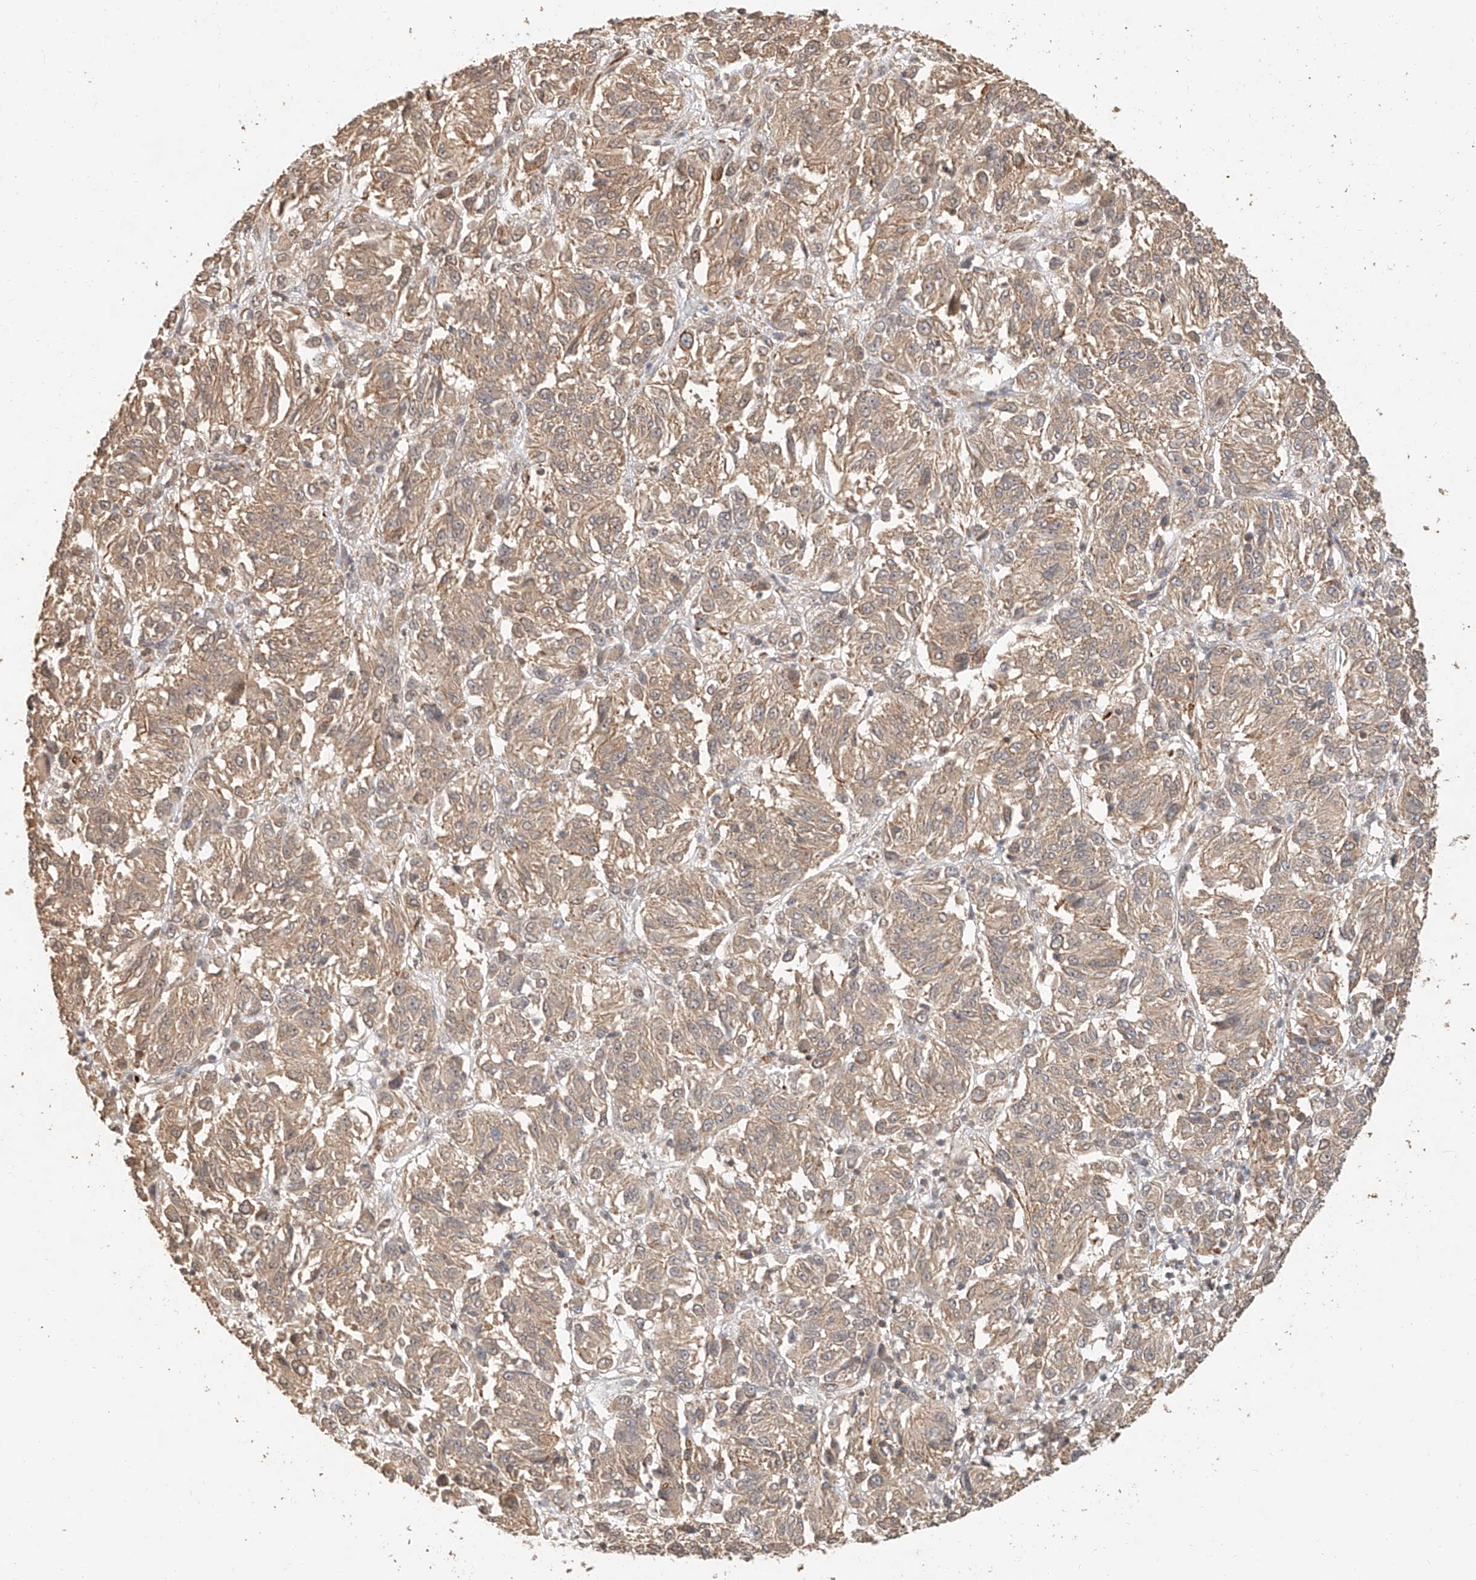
{"staining": {"intensity": "weak", "quantity": ">75%", "location": "cytoplasmic/membranous"}, "tissue": "melanoma", "cell_type": "Tumor cells", "image_type": "cancer", "snomed": [{"axis": "morphology", "description": "Malignant melanoma, Metastatic site"}, {"axis": "topography", "description": "Lung"}], "caption": "High-magnification brightfield microscopy of melanoma stained with DAB (brown) and counterstained with hematoxylin (blue). tumor cells exhibit weak cytoplasmic/membranous expression is identified in about>75% of cells. Using DAB (3,3'-diaminobenzidine) (brown) and hematoxylin (blue) stains, captured at high magnification using brightfield microscopy.", "gene": "NAP1L1", "patient": {"sex": "male", "age": 64}}